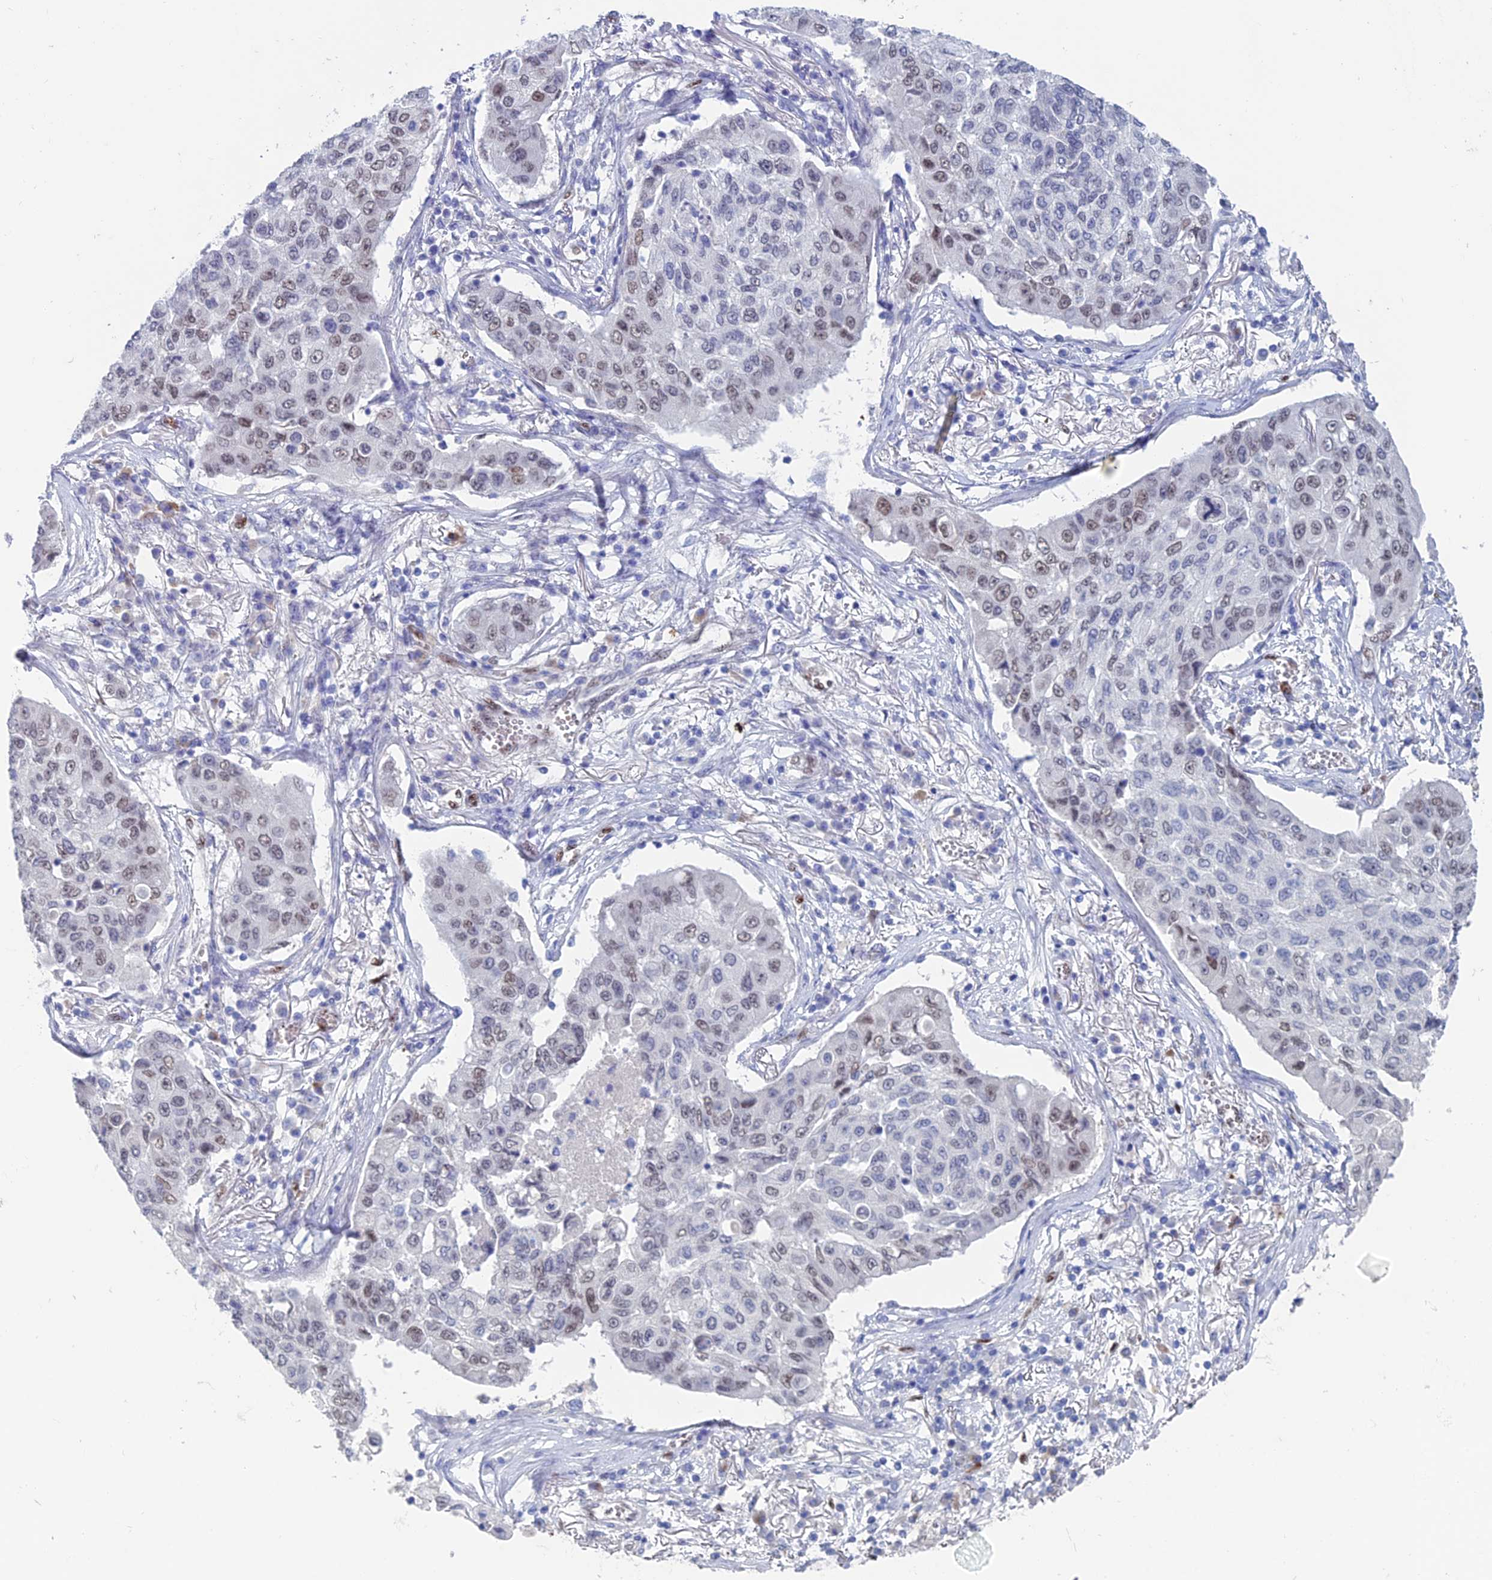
{"staining": {"intensity": "weak", "quantity": "25%-75%", "location": "nuclear"}, "tissue": "lung cancer", "cell_type": "Tumor cells", "image_type": "cancer", "snomed": [{"axis": "morphology", "description": "Squamous cell carcinoma, NOS"}, {"axis": "topography", "description": "Lung"}], "caption": "There is low levels of weak nuclear expression in tumor cells of squamous cell carcinoma (lung), as demonstrated by immunohistochemical staining (brown color).", "gene": "NOL4L", "patient": {"sex": "male", "age": 74}}